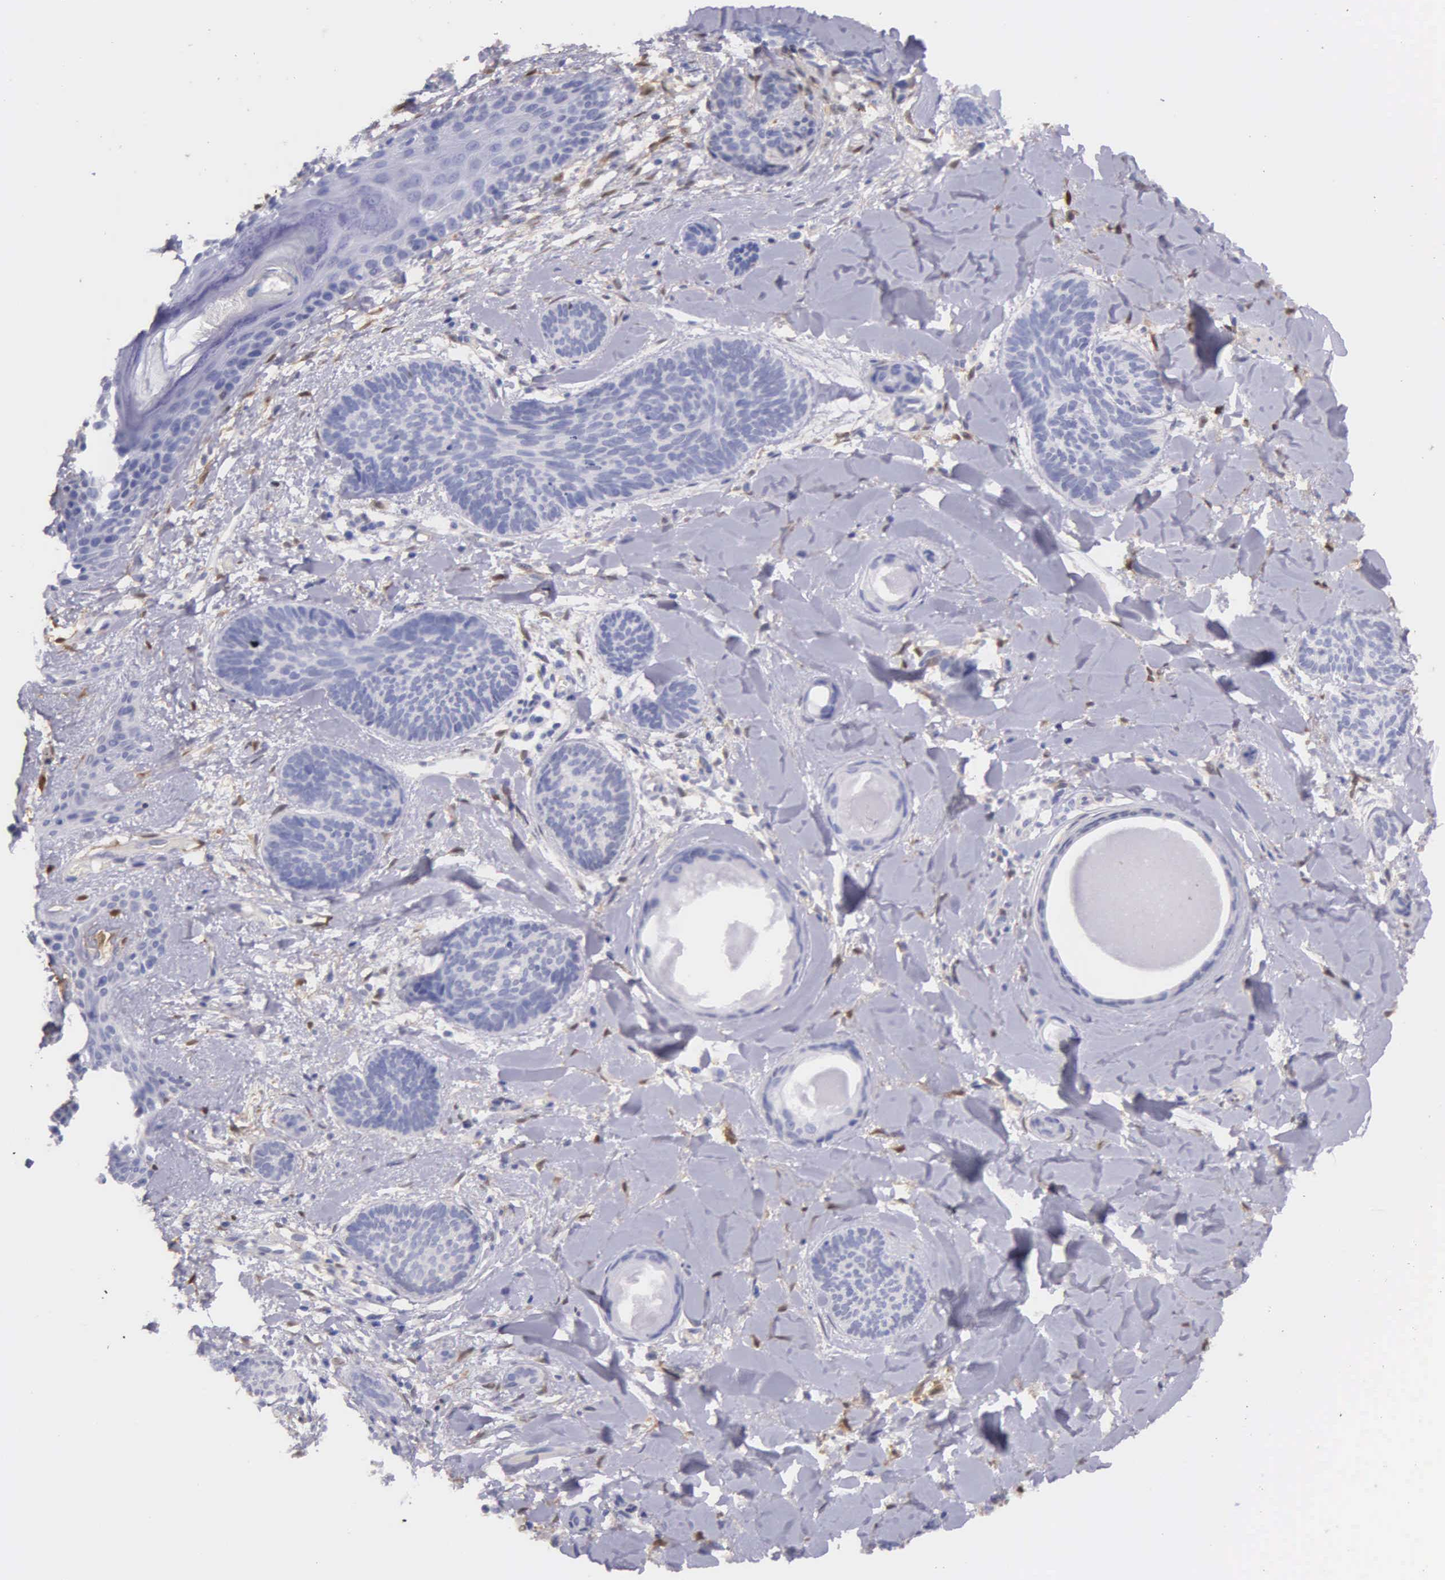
{"staining": {"intensity": "negative", "quantity": "none", "location": "none"}, "tissue": "skin cancer", "cell_type": "Tumor cells", "image_type": "cancer", "snomed": [{"axis": "morphology", "description": "Basal cell carcinoma"}, {"axis": "topography", "description": "Skin"}], "caption": "A histopathology image of human basal cell carcinoma (skin) is negative for staining in tumor cells.", "gene": "GSTT2", "patient": {"sex": "female", "age": 81}}